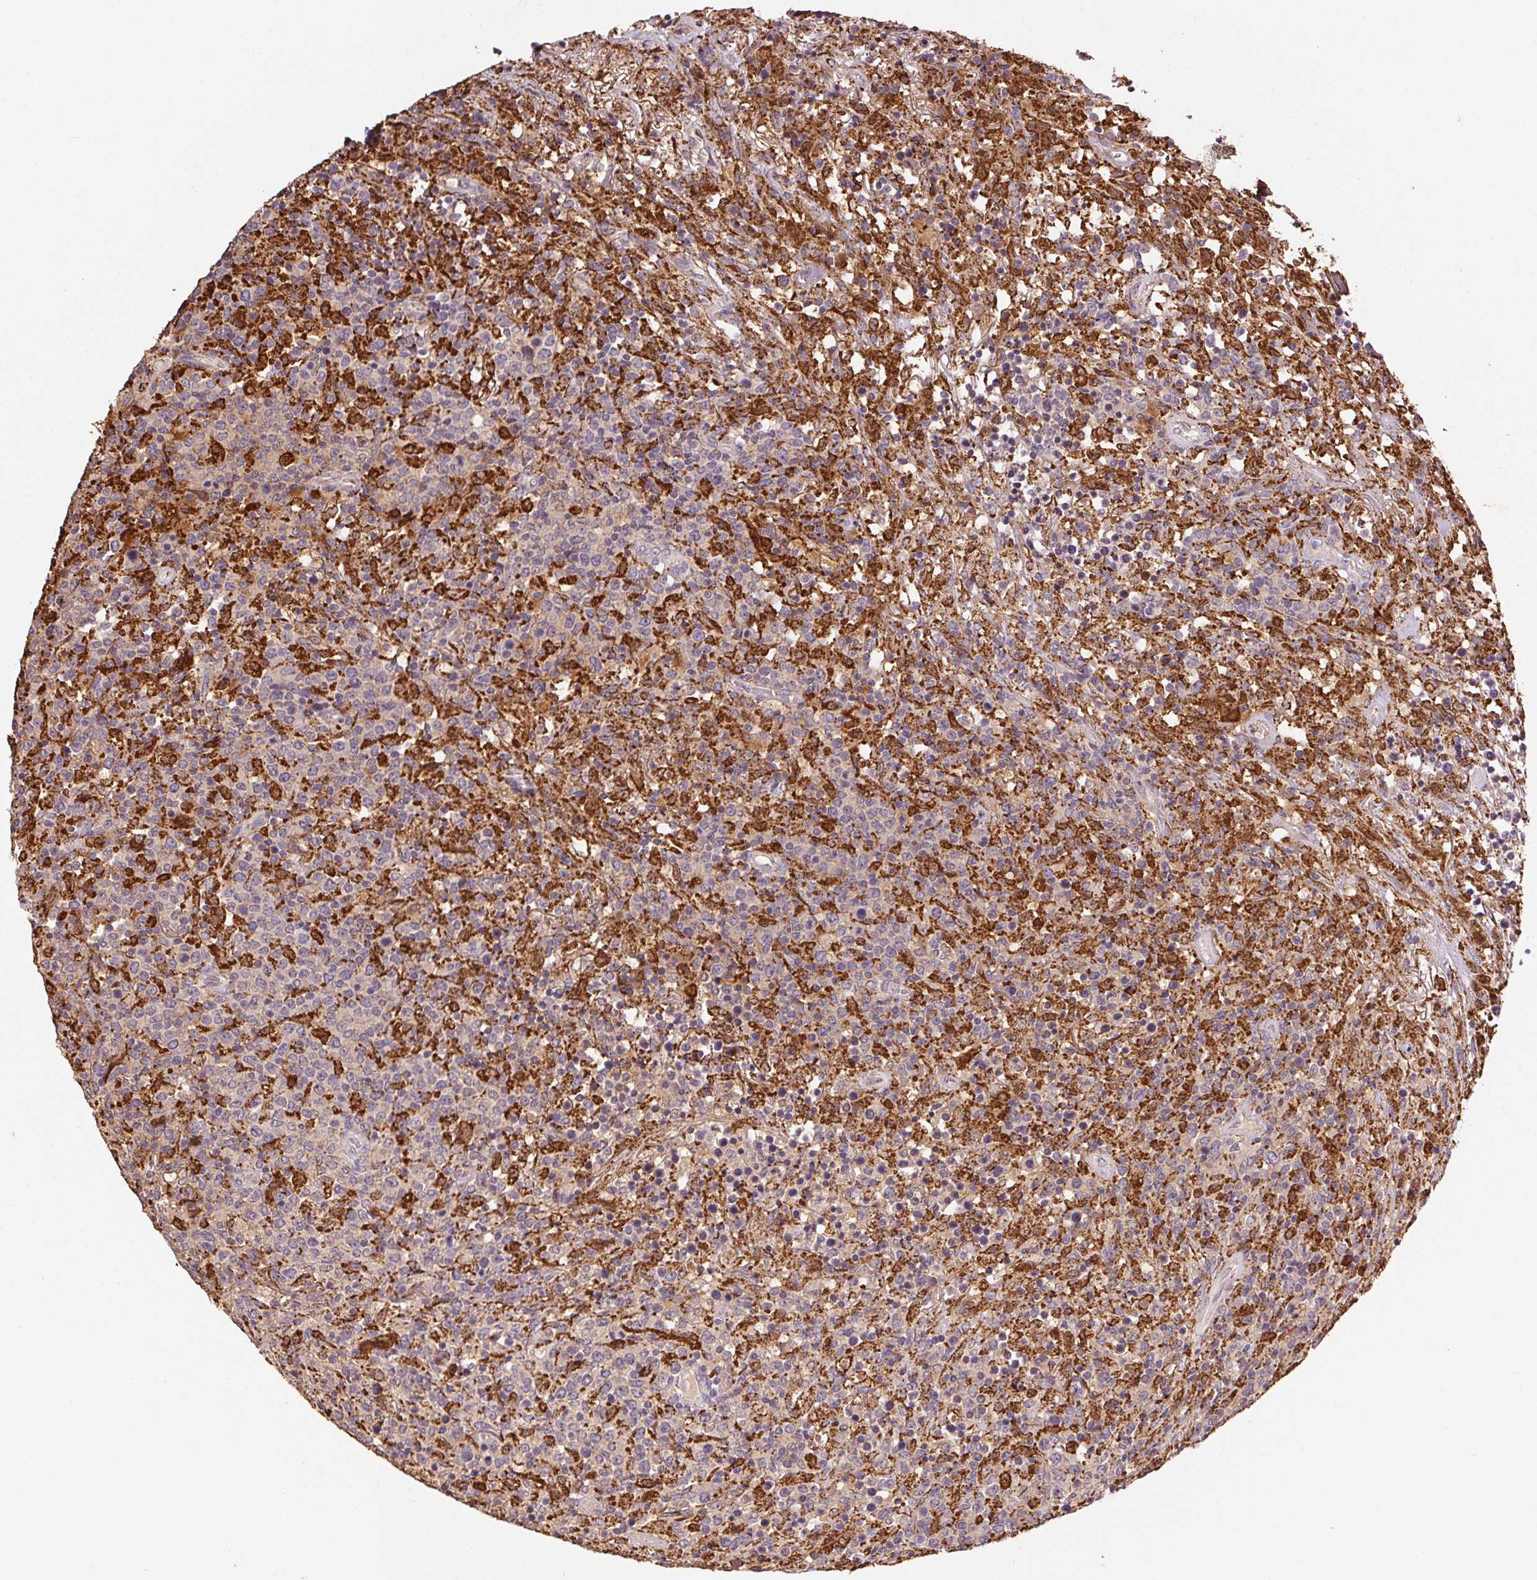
{"staining": {"intensity": "strong", "quantity": "<25%", "location": "cytoplasmic/membranous"}, "tissue": "lymphoma", "cell_type": "Tumor cells", "image_type": "cancer", "snomed": [{"axis": "morphology", "description": "Malignant lymphoma, non-Hodgkin's type, High grade"}, {"axis": "topography", "description": "Lung"}], "caption": "Immunohistochemistry of human high-grade malignant lymphoma, non-Hodgkin's type reveals medium levels of strong cytoplasmic/membranous staining in about <25% of tumor cells.", "gene": "FNBP1L", "patient": {"sex": "male", "age": 79}}